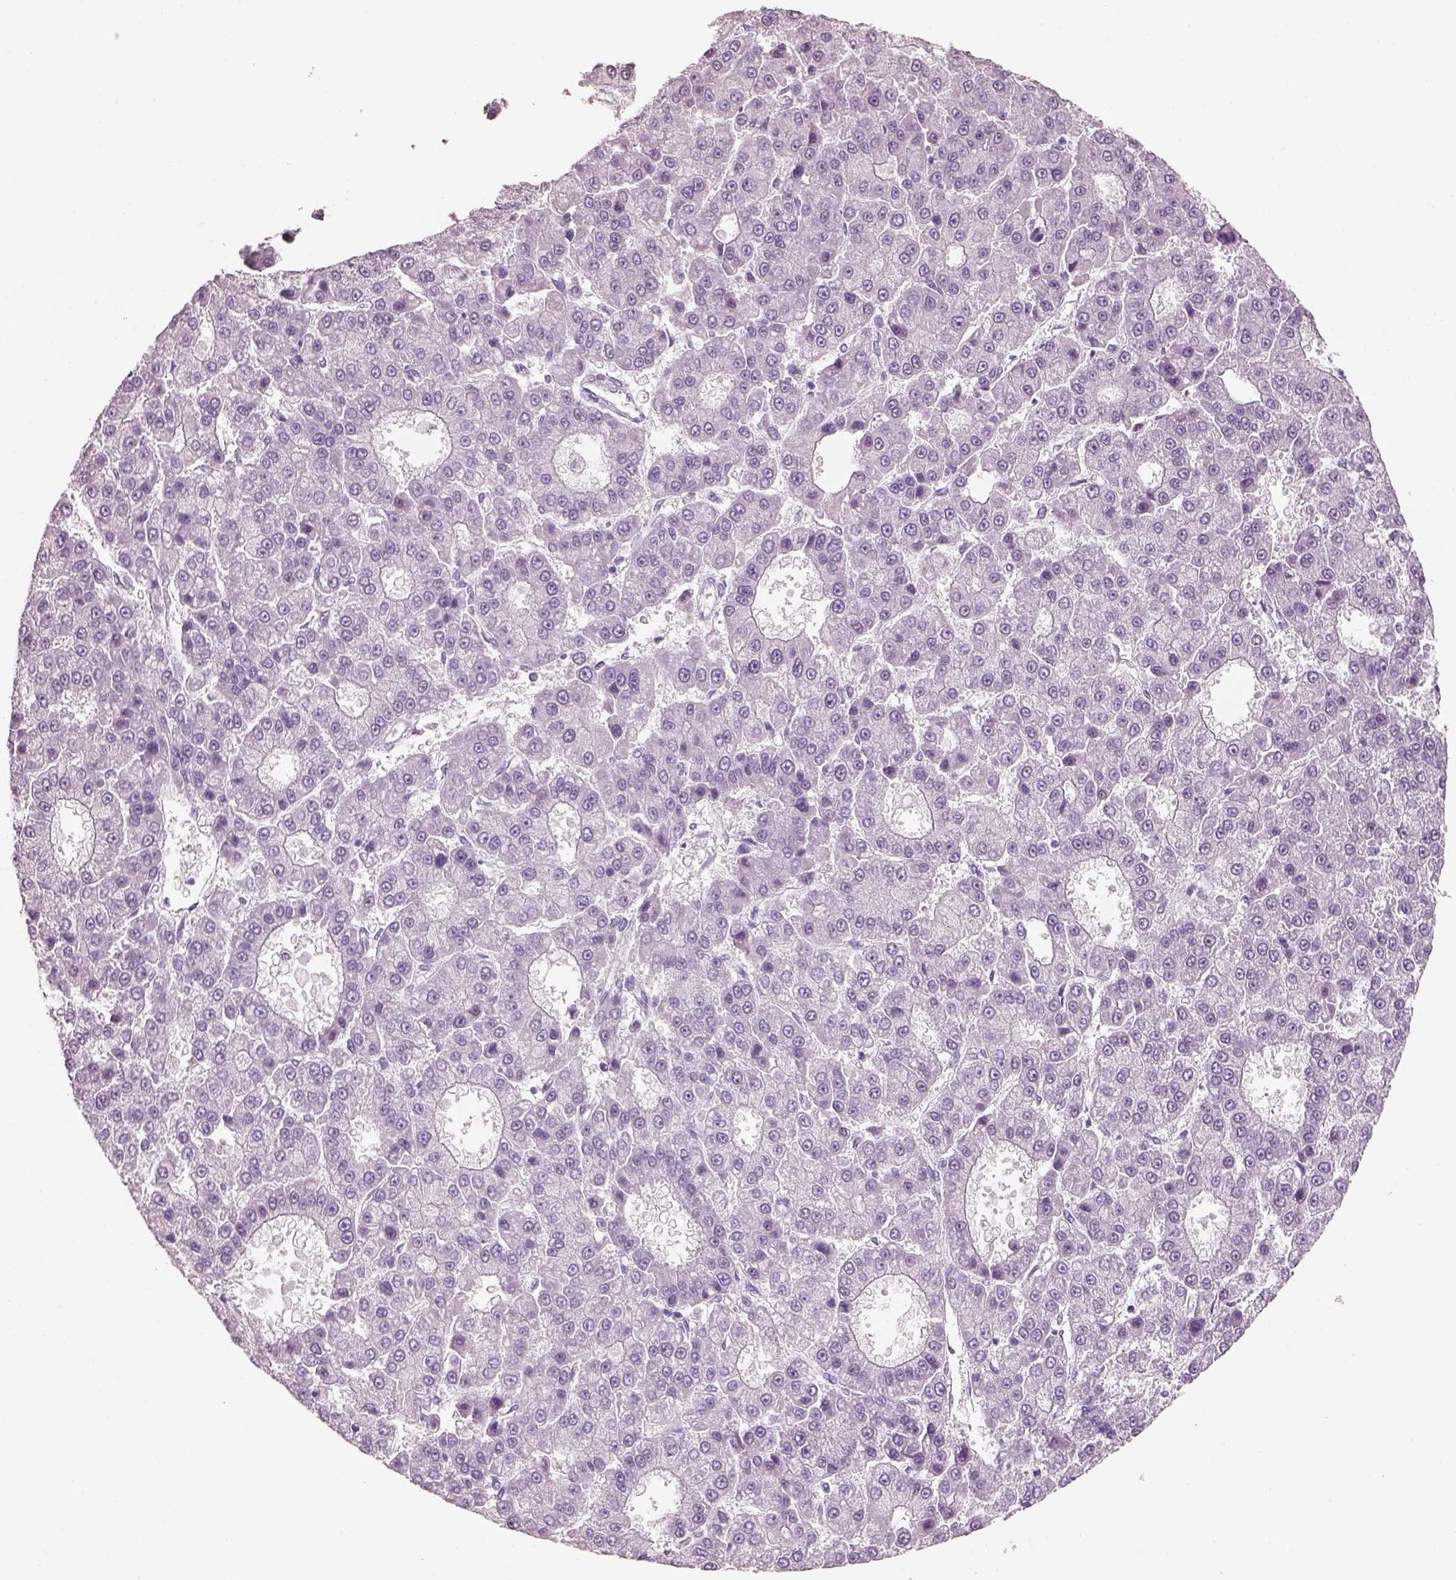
{"staining": {"intensity": "negative", "quantity": "none", "location": "none"}, "tissue": "liver cancer", "cell_type": "Tumor cells", "image_type": "cancer", "snomed": [{"axis": "morphology", "description": "Carcinoma, Hepatocellular, NOS"}, {"axis": "topography", "description": "Liver"}], "caption": "Human liver cancer (hepatocellular carcinoma) stained for a protein using IHC displays no expression in tumor cells.", "gene": "SLC6A2", "patient": {"sex": "male", "age": 70}}